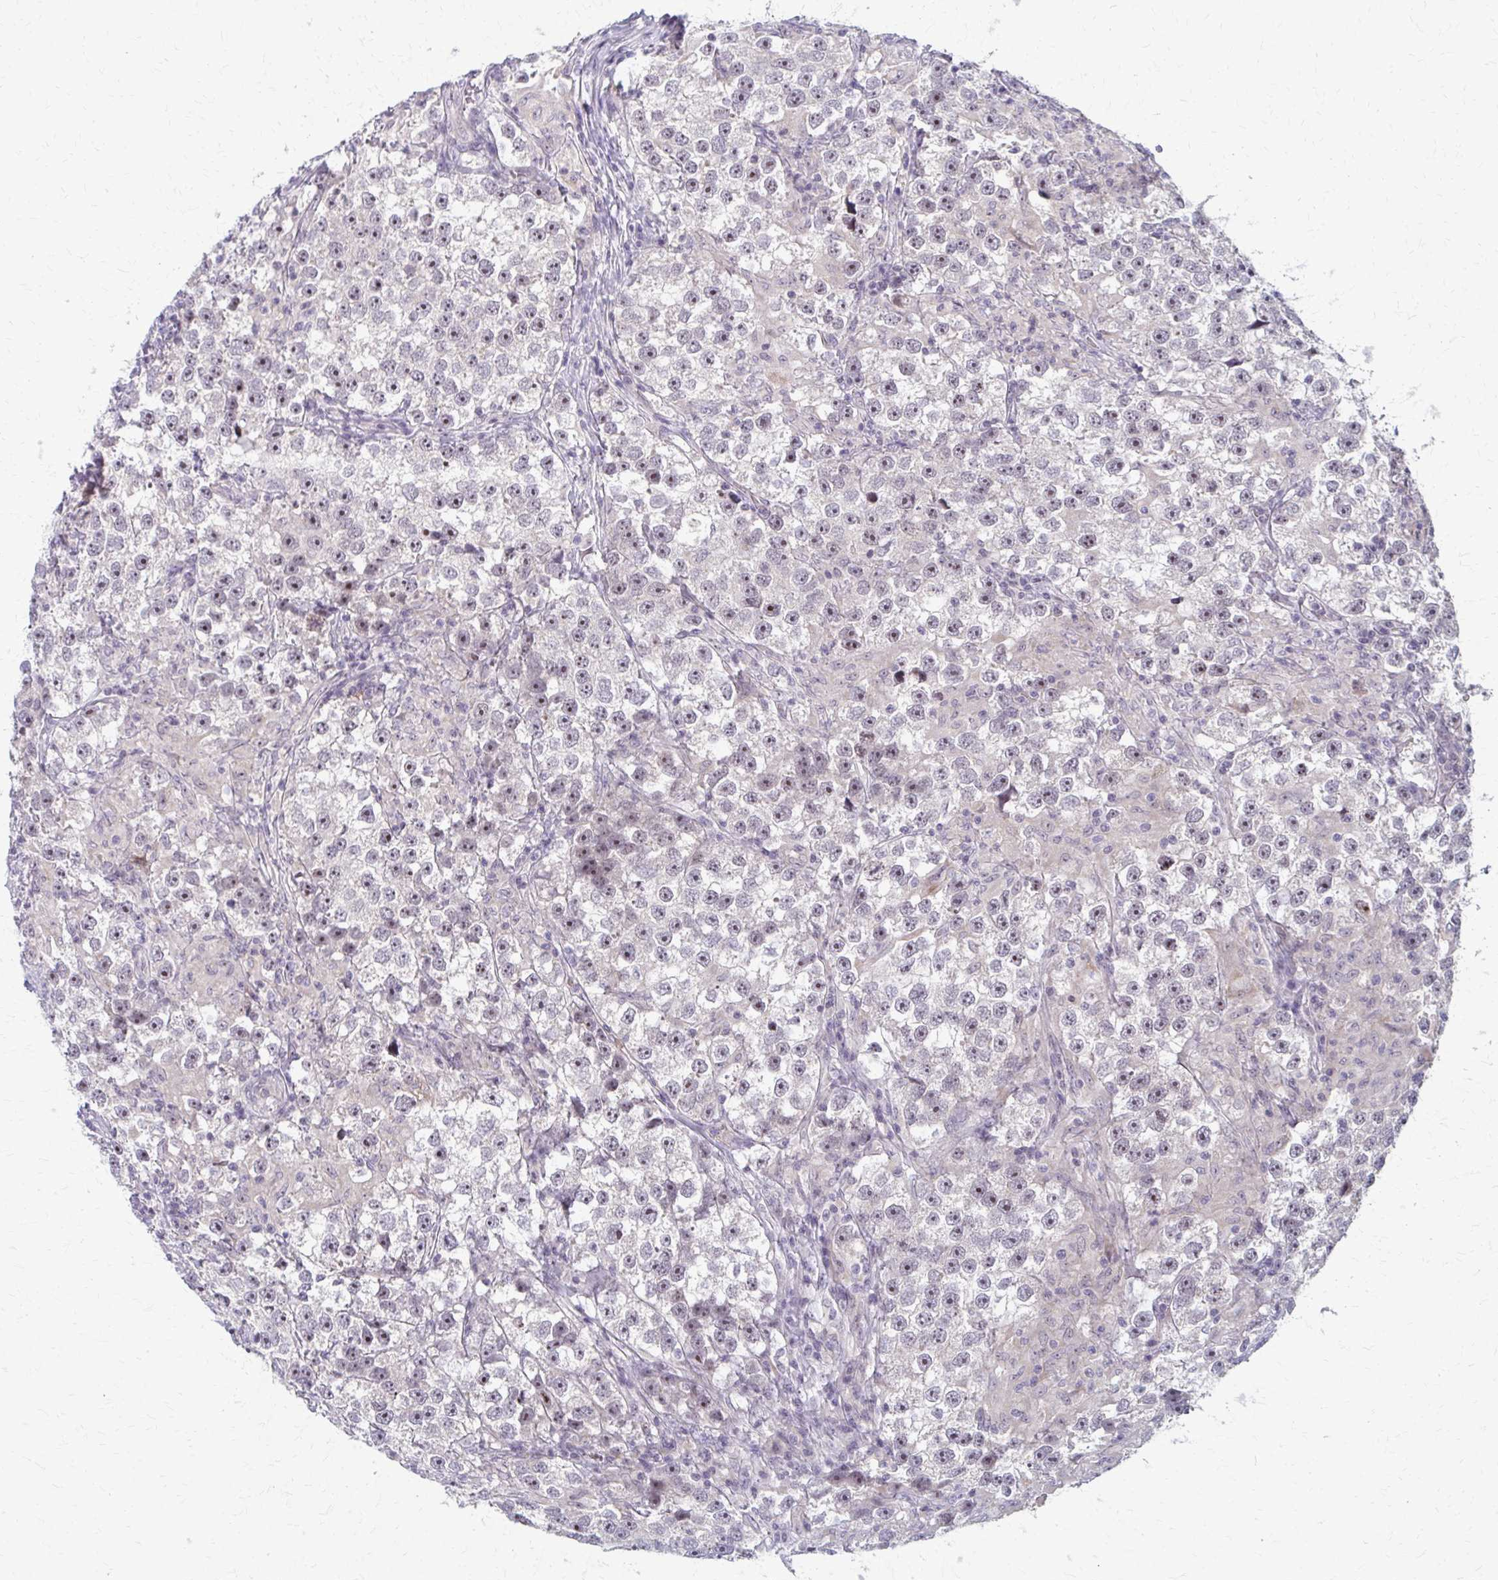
{"staining": {"intensity": "moderate", "quantity": "25%-75%", "location": "nuclear"}, "tissue": "testis cancer", "cell_type": "Tumor cells", "image_type": "cancer", "snomed": [{"axis": "morphology", "description": "Seminoma, NOS"}, {"axis": "topography", "description": "Testis"}], "caption": "The photomicrograph reveals a brown stain indicating the presence of a protein in the nuclear of tumor cells in testis seminoma. (DAB (3,3'-diaminobenzidine) IHC, brown staining for protein, blue staining for nuclei).", "gene": "NUDT16", "patient": {"sex": "male", "age": 46}}